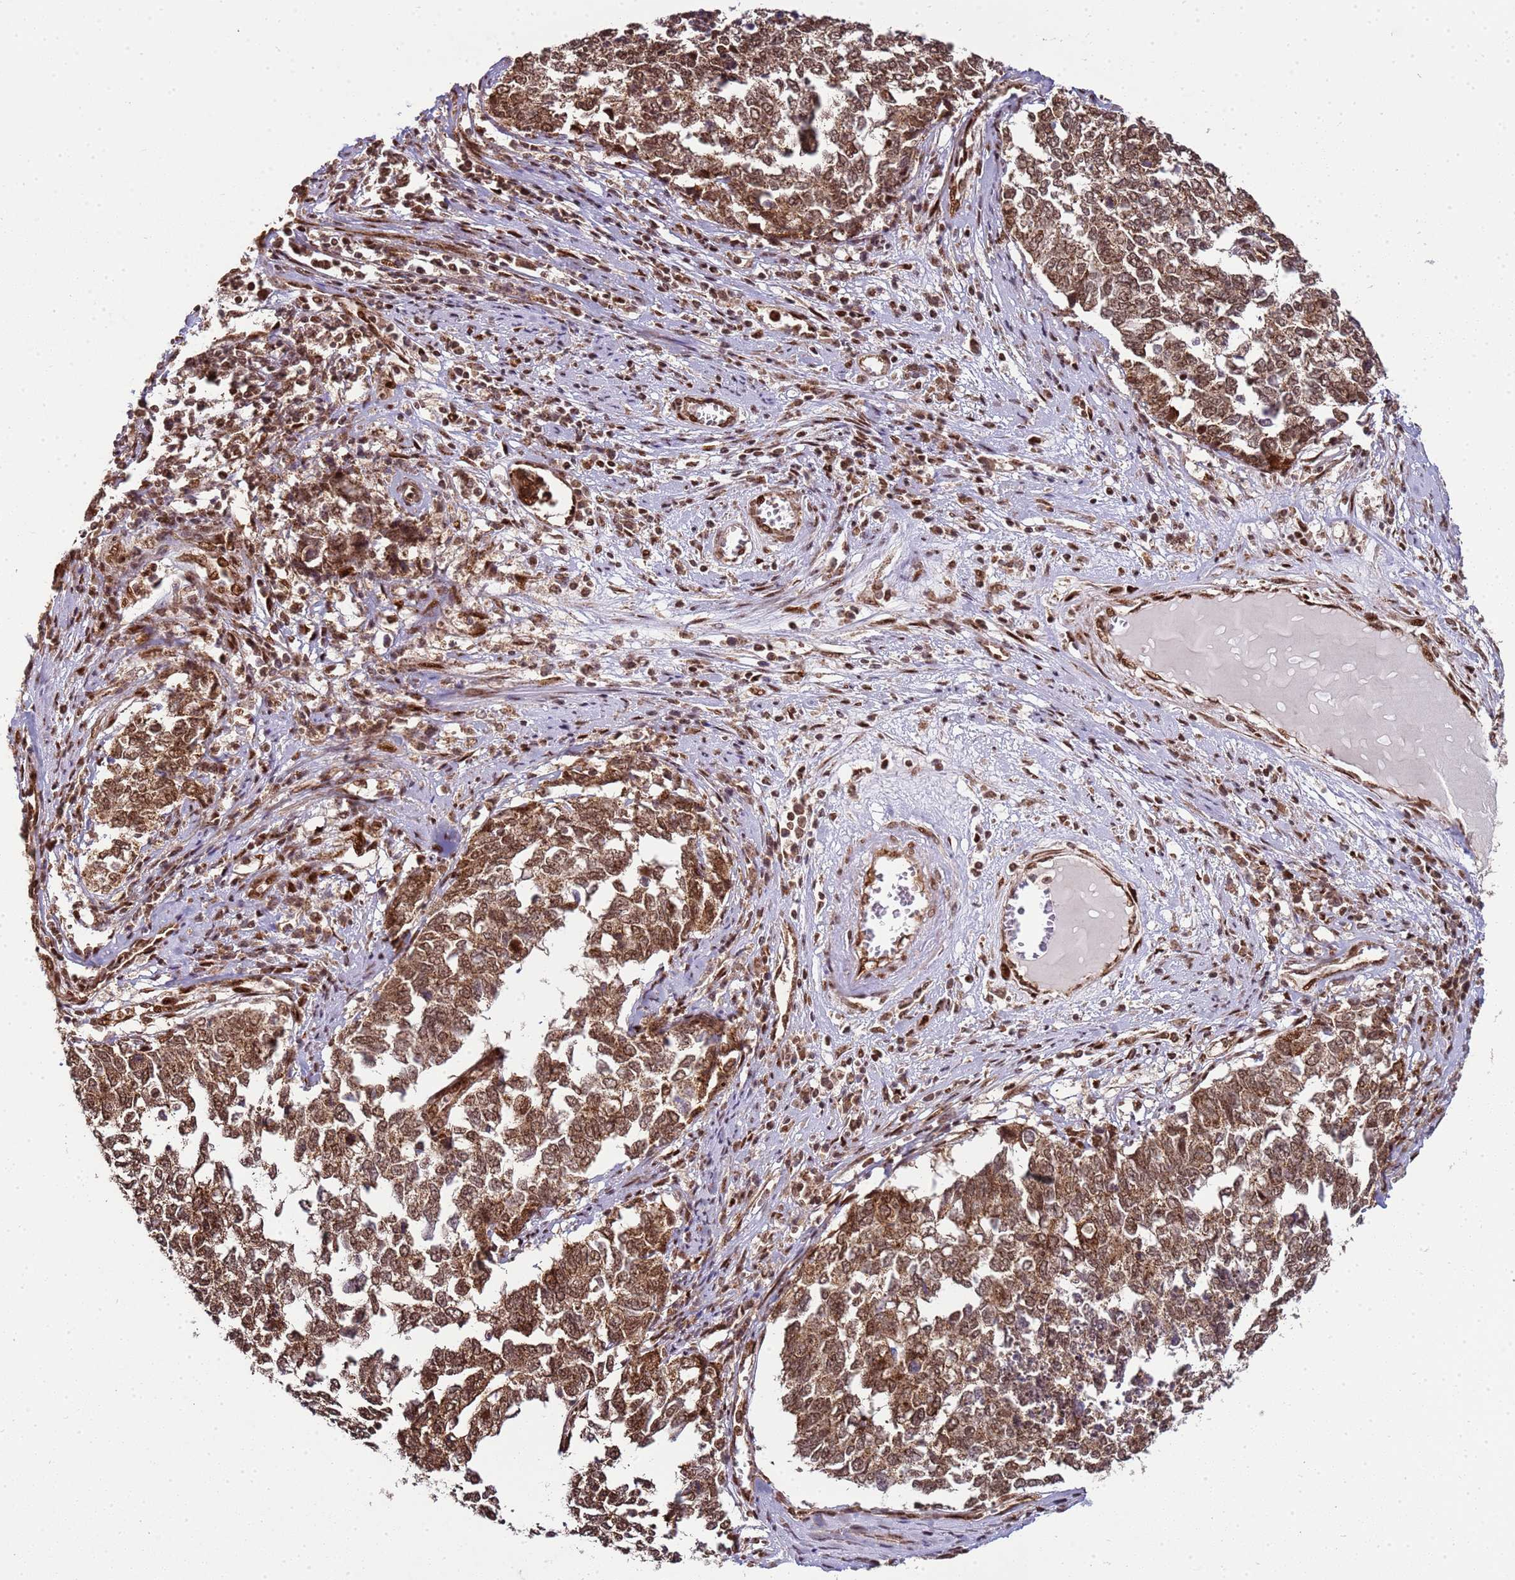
{"staining": {"intensity": "moderate", "quantity": ">75%", "location": "cytoplasmic/membranous,nuclear"}, "tissue": "cervical cancer", "cell_type": "Tumor cells", "image_type": "cancer", "snomed": [{"axis": "morphology", "description": "Squamous cell carcinoma, NOS"}, {"axis": "topography", "description": "Cervix"}], "caption": "Cervical squamous cell carcinoma stained with a protein marker displays moderate staining in tumor cells.", "gene": "PEX14", "patient": {"sex": "female", "age": 63}}